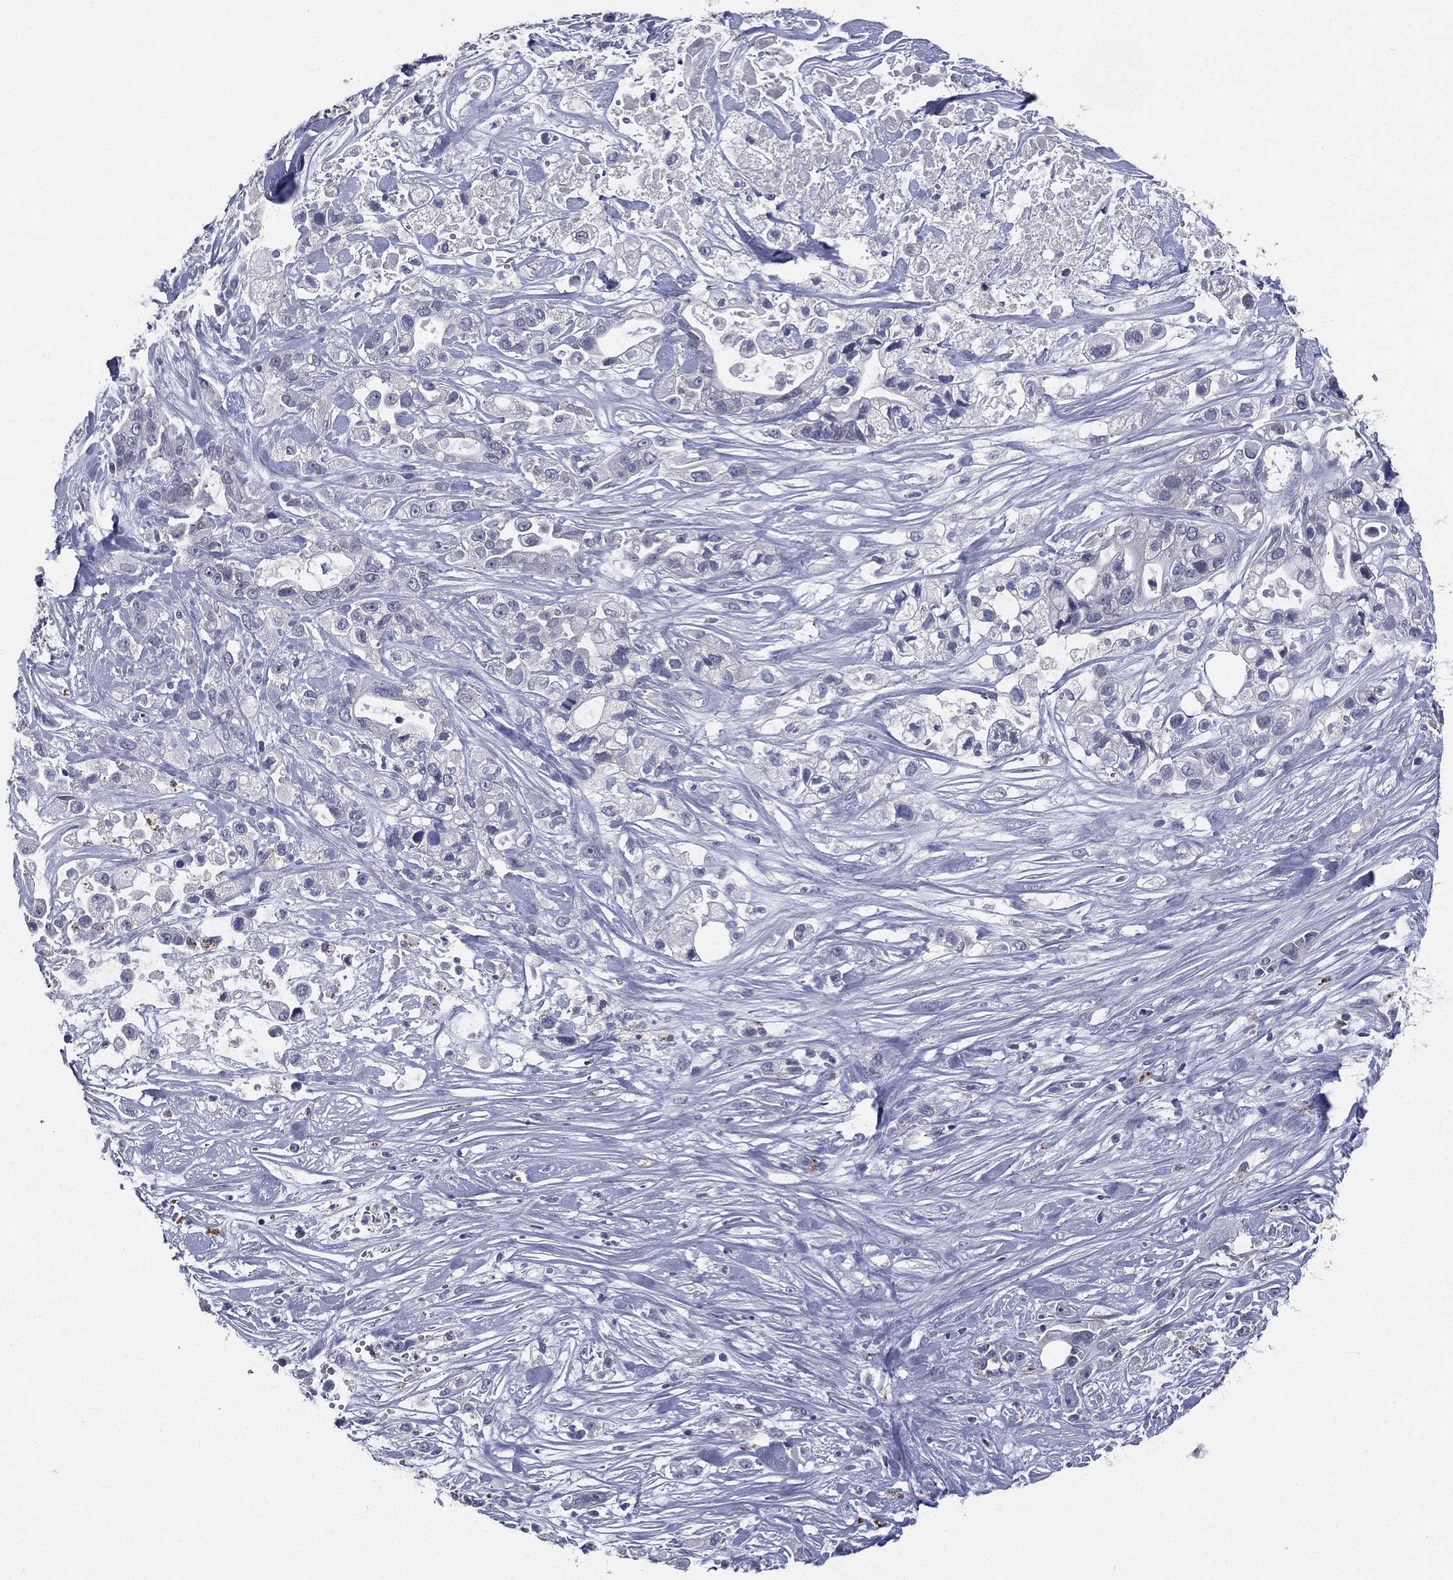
{"staining": {"intensity": "negative", "quantity": "none", "location": "none"}, "tissue": "pancreatic cancer", "cell_type": "Tumor cells", "image_type": "cancer", "snomed": [{"axis": "morphology", "description": "Adenocarcinoma, NOS"}, {"axis": "topography", "description": "Pancreas"}], "caption": "Human pancreatic adenocarcinoma stained for a protein using immunohistochemistry (IHC) shows no staining in tumor cells.", "gene": "IFT27", "patient": {"sex": "male", "age": 44}}